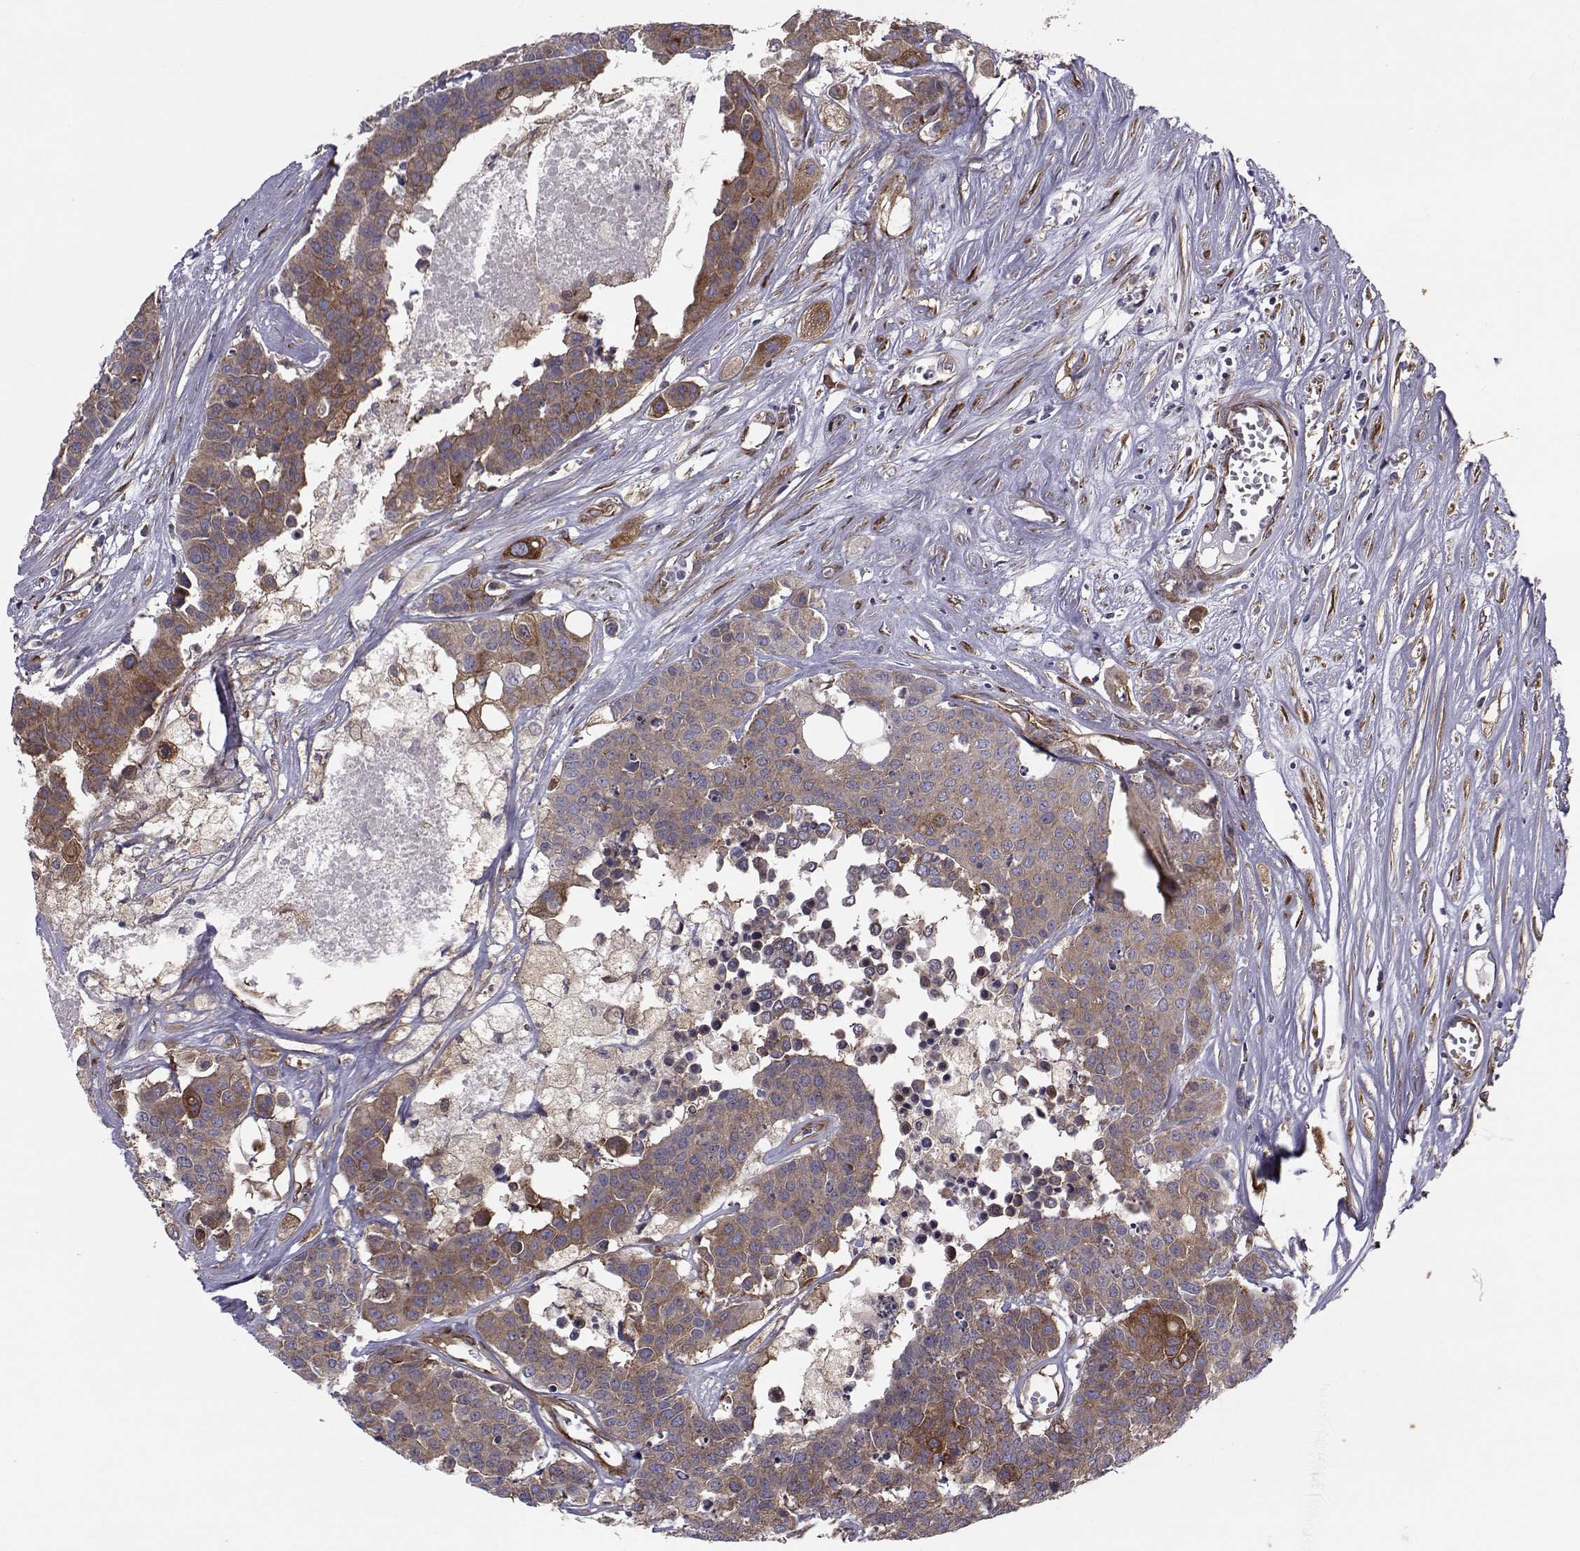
{"staining": {"intensity": "moderate", "quantity": ">75%", "location": "cytoplasmic/membranous"}, "tissue": "carcinoid", "cell_type": "Tumor cells", "image_type": "cancer", "snomed": [{"axis": "morphology", "description": "Carcinoid, malignant, NOS"}, {"axis": "topography", "description": "Colon"}], "caption": "Human malignant carcinoid stained with a brown dye exhibits moderate cytoplasmic/membranous positive positivity in about >75% of tumor cells.", "gene": "TRIP10", "patient": {"sex": "male", "age": 81}}